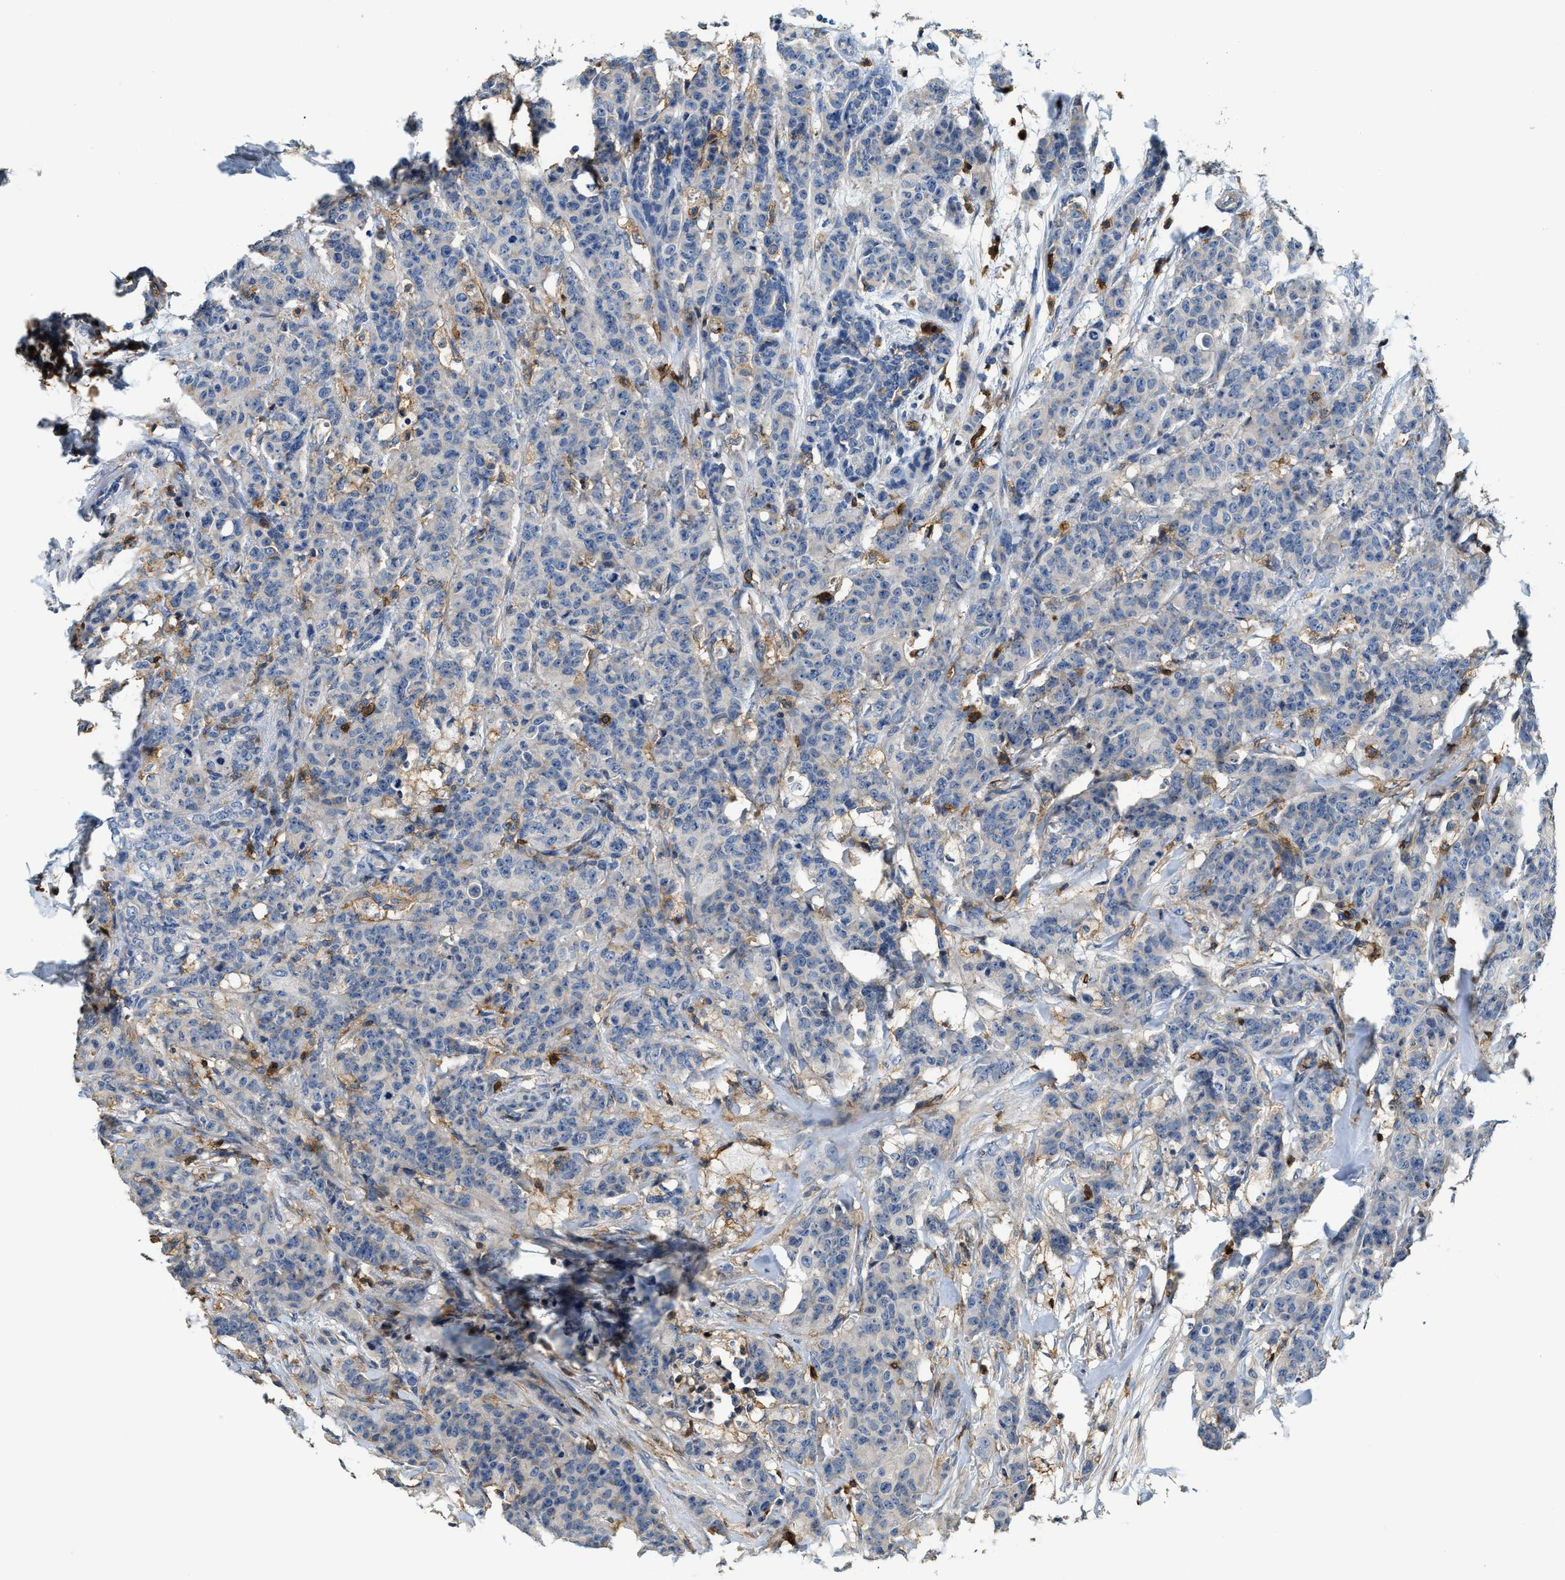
{"staining": {"intensity": "negative", "quantity": "none", "location": "none"}, "tissue": "breast cancer", "cell_type": "Tumor cells", "image_type": "cancer", "snomed": [{"axis": "morphology", "description": "Normal tissue, NOS"}, {"axis": "morphology", "description": "Duct carcinoma"}, {"axis": "topography", "description": "Breast"}], "caption": "High magnification brightfield microscopy of breast cancer stained with DAB (brown) and counterstained with hematoxylin (blue): tumor cells show no significant staining.", "gene": "MYO1G", "patient": {"sex": "female", "age": 40}}